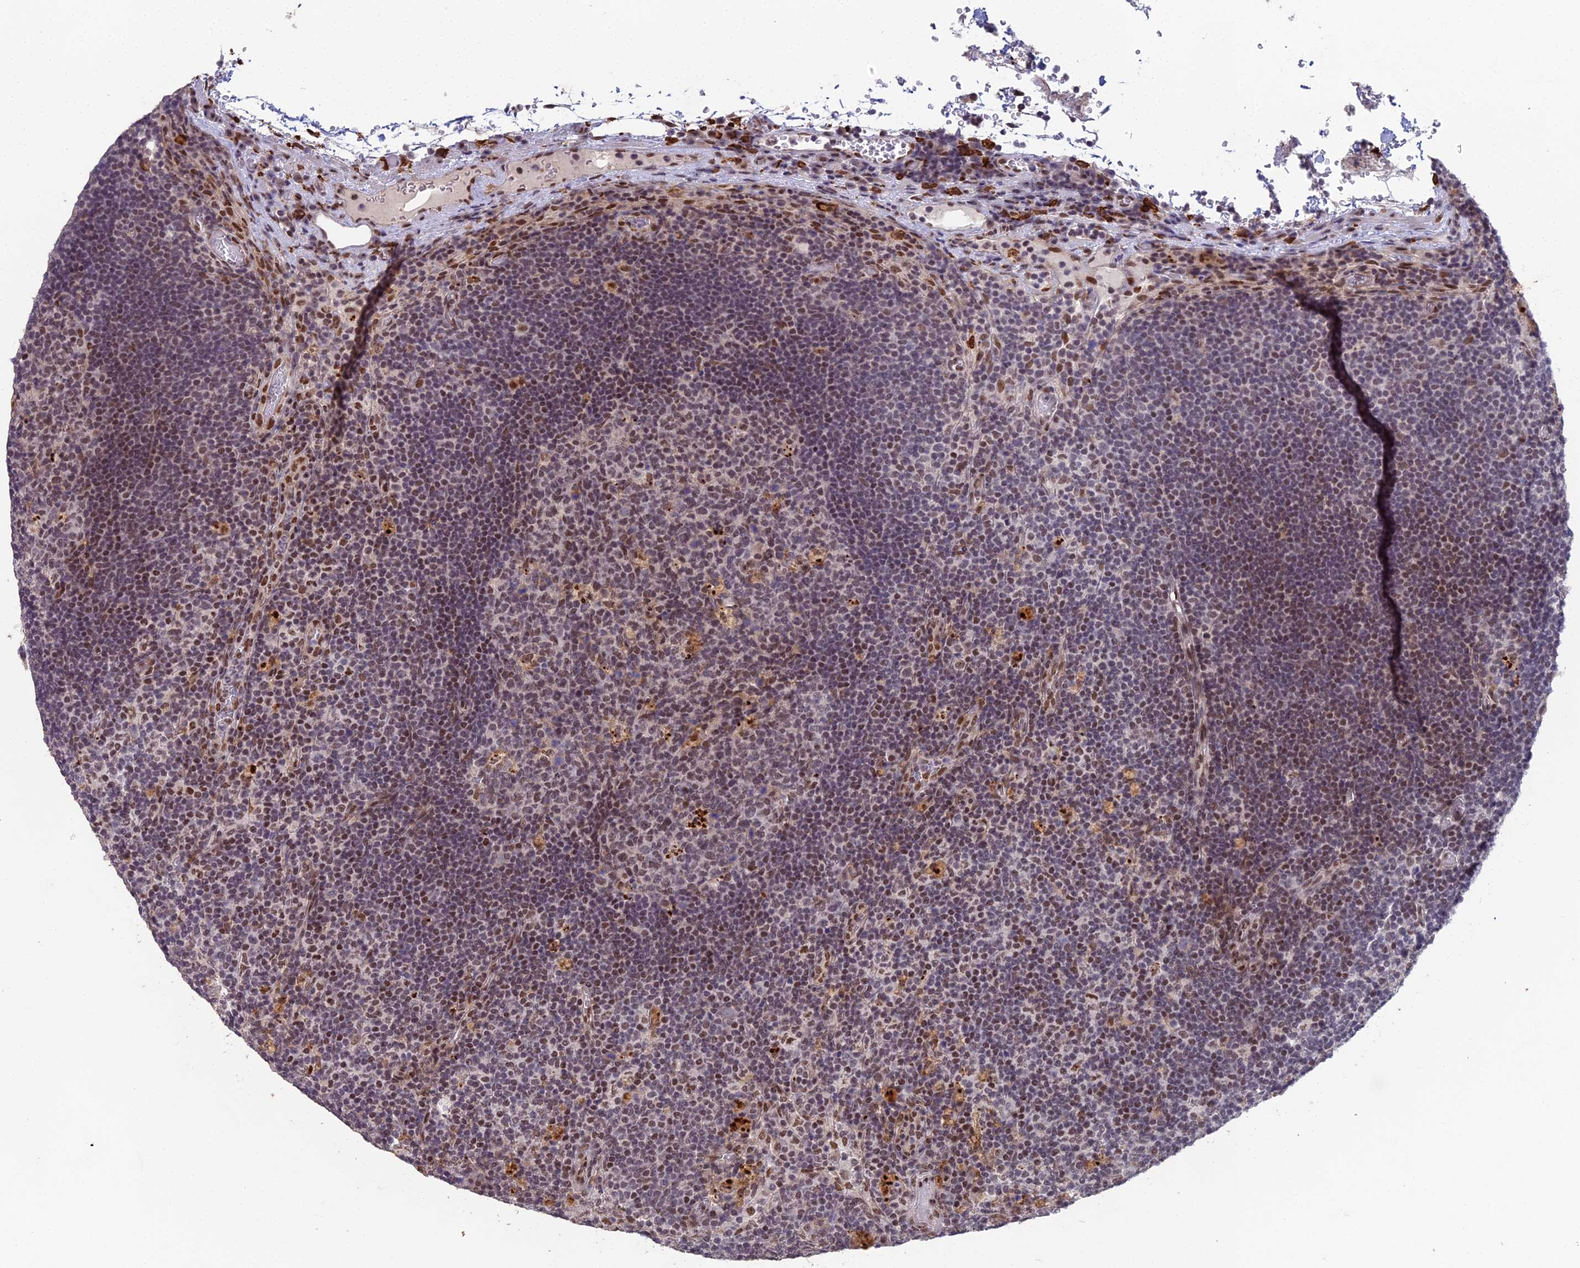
{"staining": {"intensity": "moderate", "quantity": "25%-75%", "location": "nuclear"}, "tissue": "lymph node", "cell_type": "Germinal center cells", "image_type": "normal", "snomed": [{"axis": "morphology", "description": "Normal tissue, NOS"}, {"axis": "topography", "description": "Lymph node"}], "caption": "Brown immunohistochemical staining in benign human lymph node reveals moderate nuclear staining in approximately 25%-75% of germinal center cells.", "gene": "ABHD17A", "patient": {"sex": "male", "age": 58}}